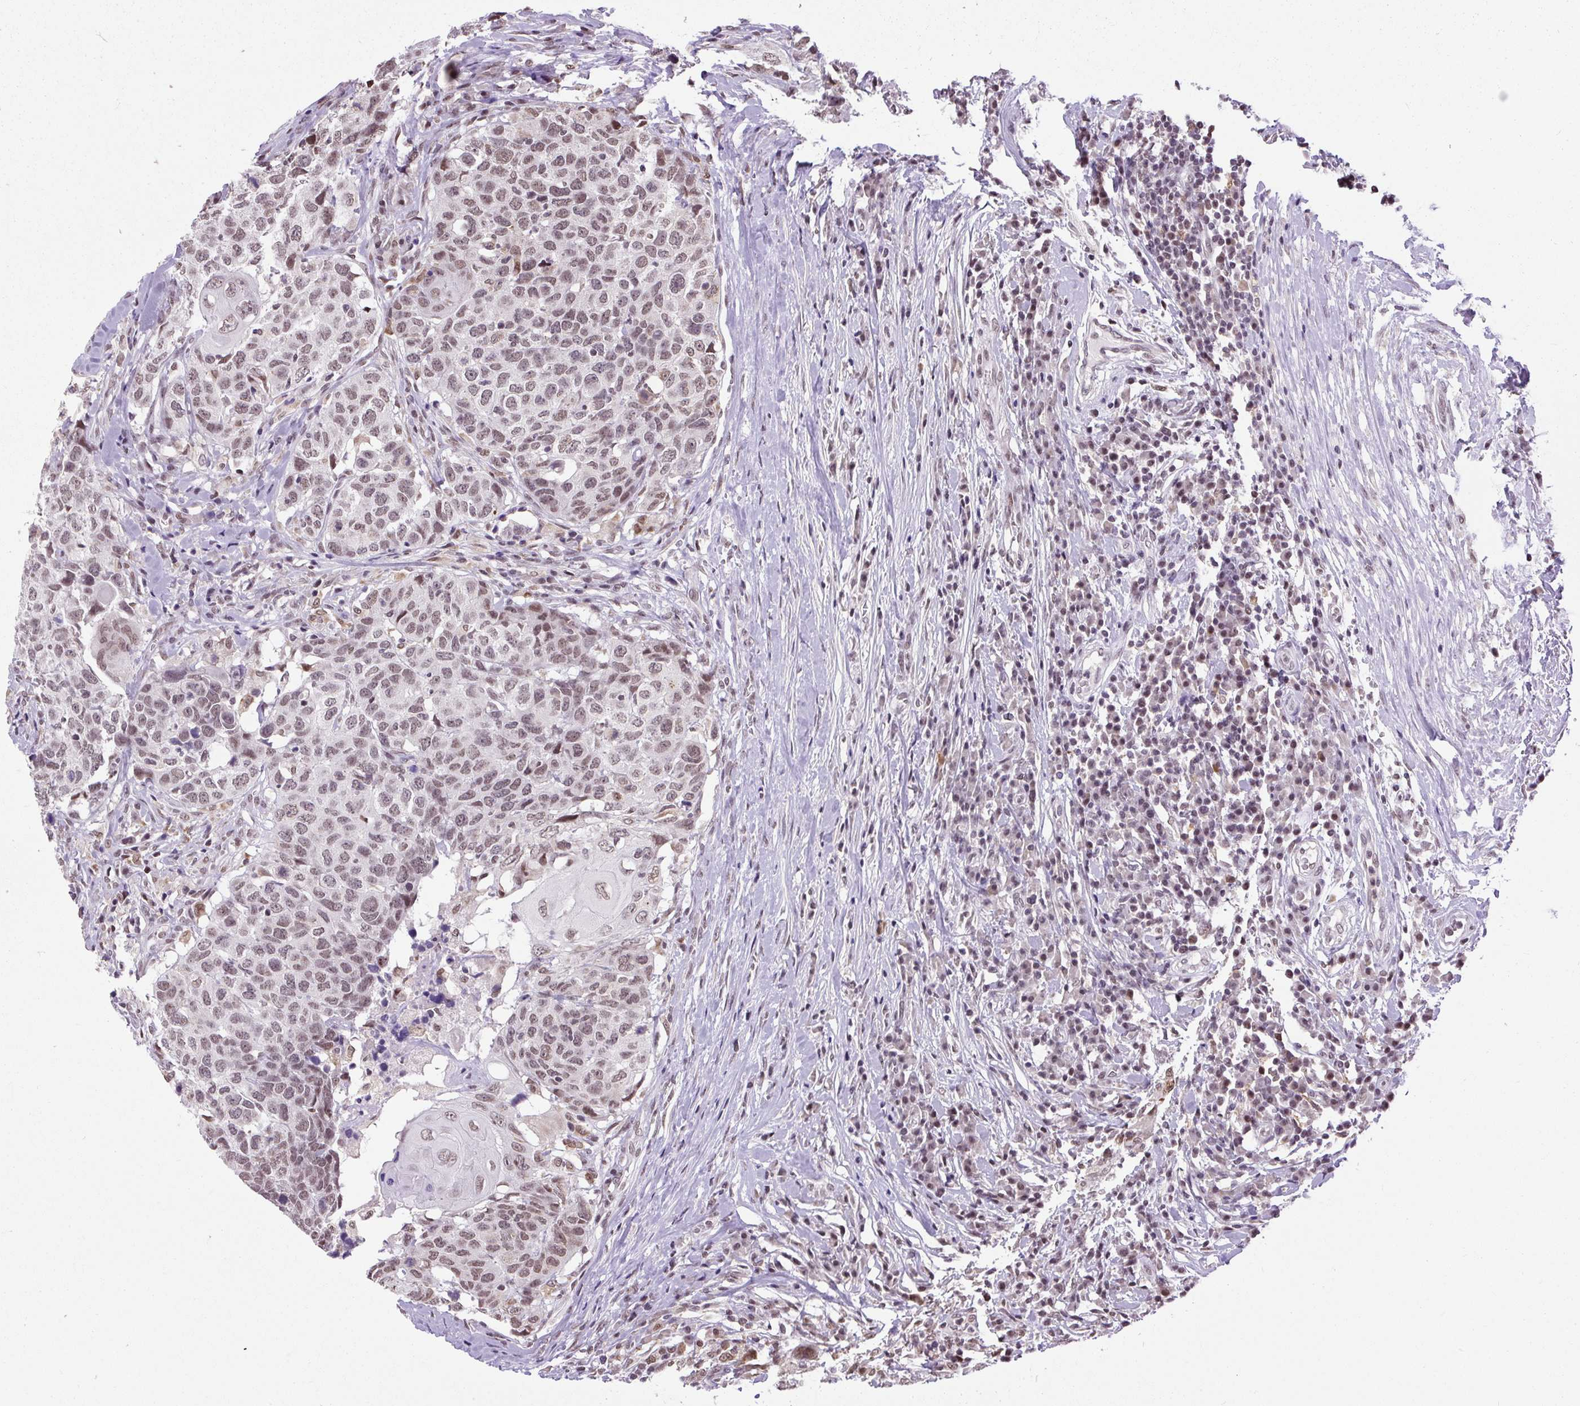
{"staining": {"intensity": "moderate", "quantity": ">75%", "location": "nuclear"}, "tissue": "head and neck cancer", "cell_type": "Tumor cells", "image_type": "cancer", "snomed": [{"axis": "morphology", "description": "Normal tissue, NOS"}, {"axis": "morphology", "description": "Squamous cell carcinoma, NOS"}, {"axis": "topography", "description": "Skeletal muscle"}, {"axis": "topography", "description": "Vascular tissue"}, {"axis": "topography", "description": "Peripheral nerve tissue"}, {"axis": "topography", "description": "Head-Neck"}], "caption": "IHC (DAB) staining of head and neck cancer (squamous cell carcinoma) shows moderate nuclear protein expression in about >75% of tumor cells. (Brightfield microscopy of DAB IHC at high magnification).", "gene": "ZNF672", "patient": {"sex": "male", "age": 66}}